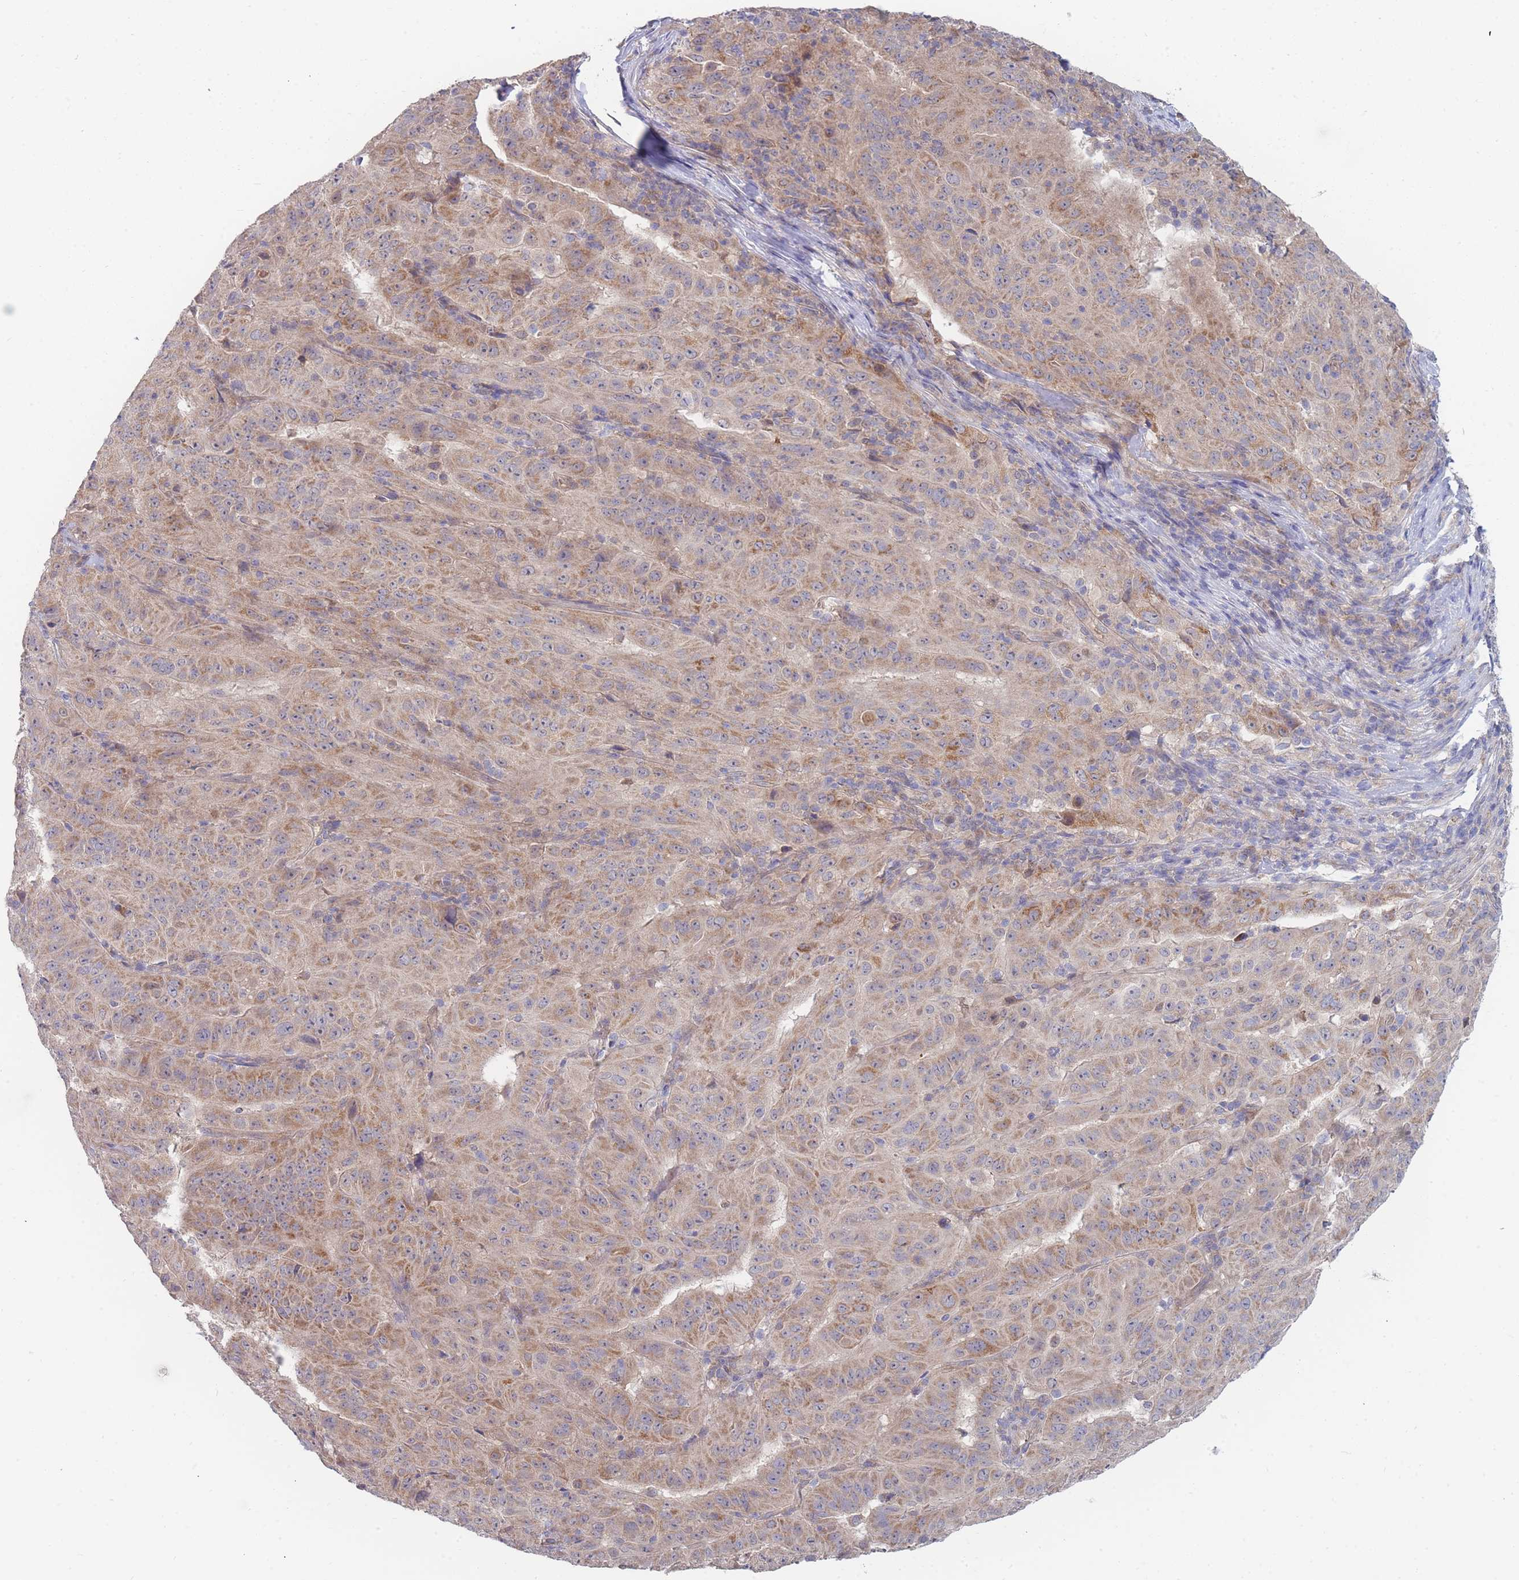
{"staining": {"intensity": "moderate", "quantity": ">75%", "location": "cytoplasmic/membranous"}, "tissue": "pancreatic cancer", "cell_type": "Tumor cells", "image_type": "cancer", "snomed": [{"axis": "morphology", "description": "Adenocarcinoma, NOS"}, {"axis": "topography", "description": "Pancreas"}], "caption": "There is medium levels of moderate cytoplasmic/membranous expression in tumor cells of pancreatic cancer (adenocarcinoma), as demonstrated by immunohistochemical staining (brown color).", "gene": "NUB1", "patient": {"sex": "male", "age": 63}}